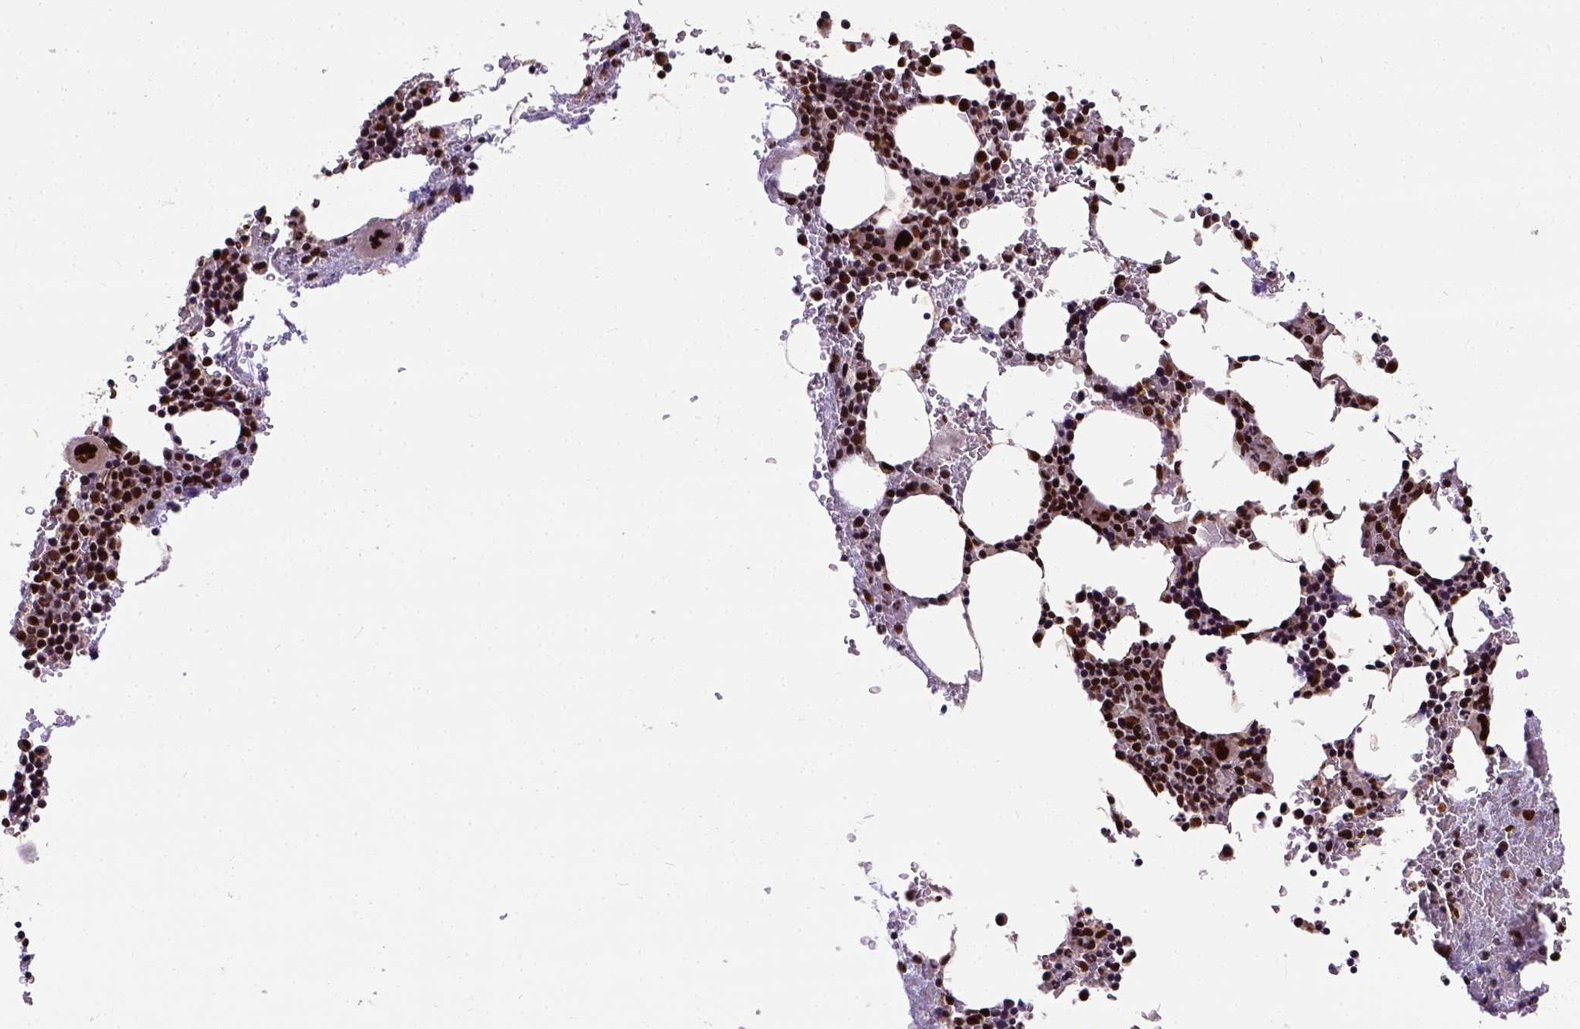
{"staining": {"intensity": "strong", "quantity": ">75%", "location": "nuclear"}, "tissue": "bone marrow", "cell_type": "Hematopoietic cells", "image_type": "normal", "snomed": [{"axis": "morphology", "description": "Normal tissue, NOS"}, {"axis": "topography", "description": "Bone marrow"}], "caption": "Immunohistochemistry micrograph of benign bone marrow stained for a protein (brown), which demonstrates high levels of strong nuclear expression in approximately >75% of hematopoietic cells.", "gene": "NACC1", "patient": {"sex": "male", "age": 77}}